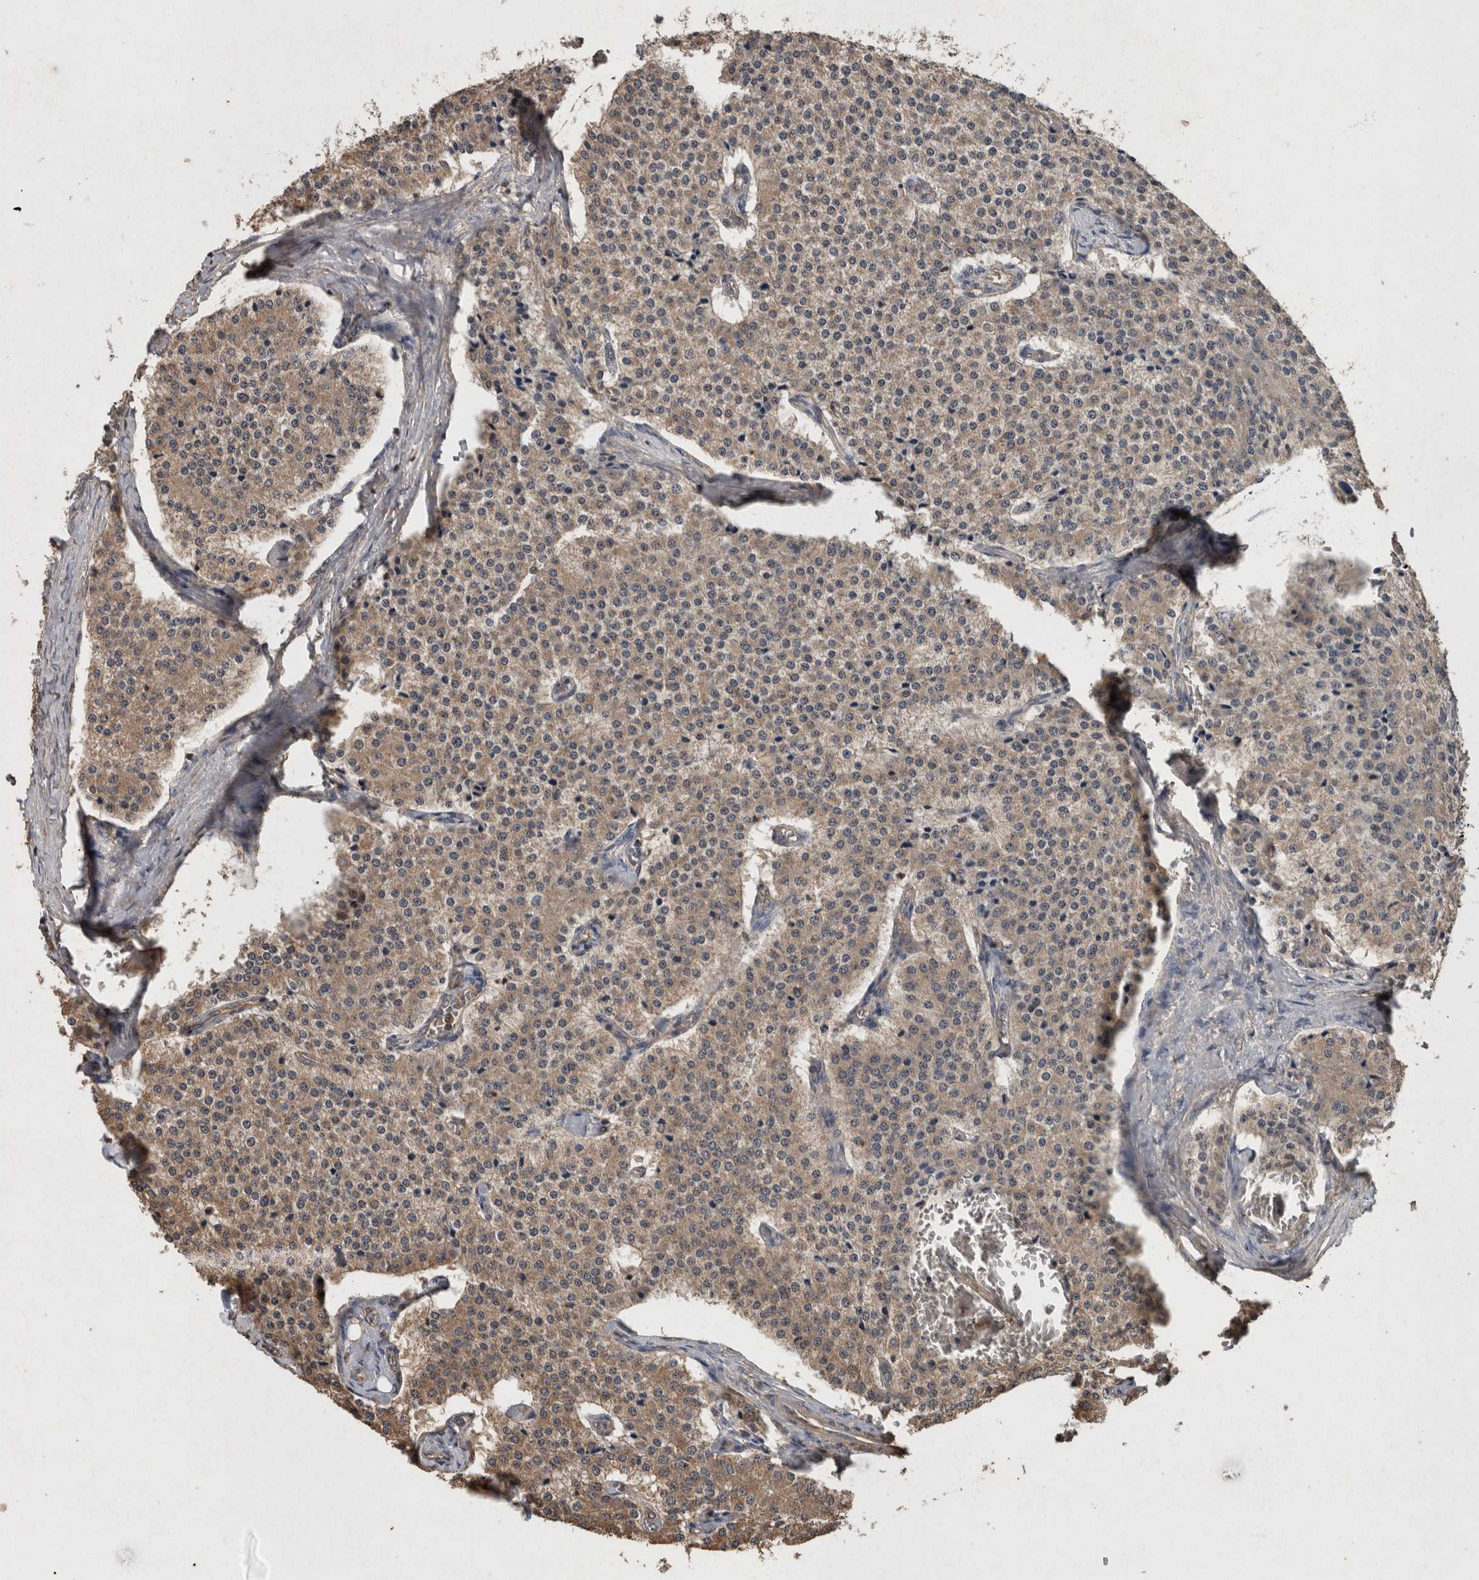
{"staining": {"intensity": "moderate", "quantity": ">75%", "location": "cytoplasmic/membranous"}, "tissue": "carcinoid", "cell_type": "Tumor cells", "image_type": "cancer", "snomed": [{"axis": "morphology", "description": "Carcinoid, malignant, NOS"}, {"axis": "topography", "description": "Colon"}], "caption": "Immunohistochemistry of carcinoid (malignant) exhibits medium levels of moderate cytoplasmic/membranous expression in approximately >75% of tumor cells.", "gene": "FGFRL1", "patient": {"sex": "female", "age": 52}}